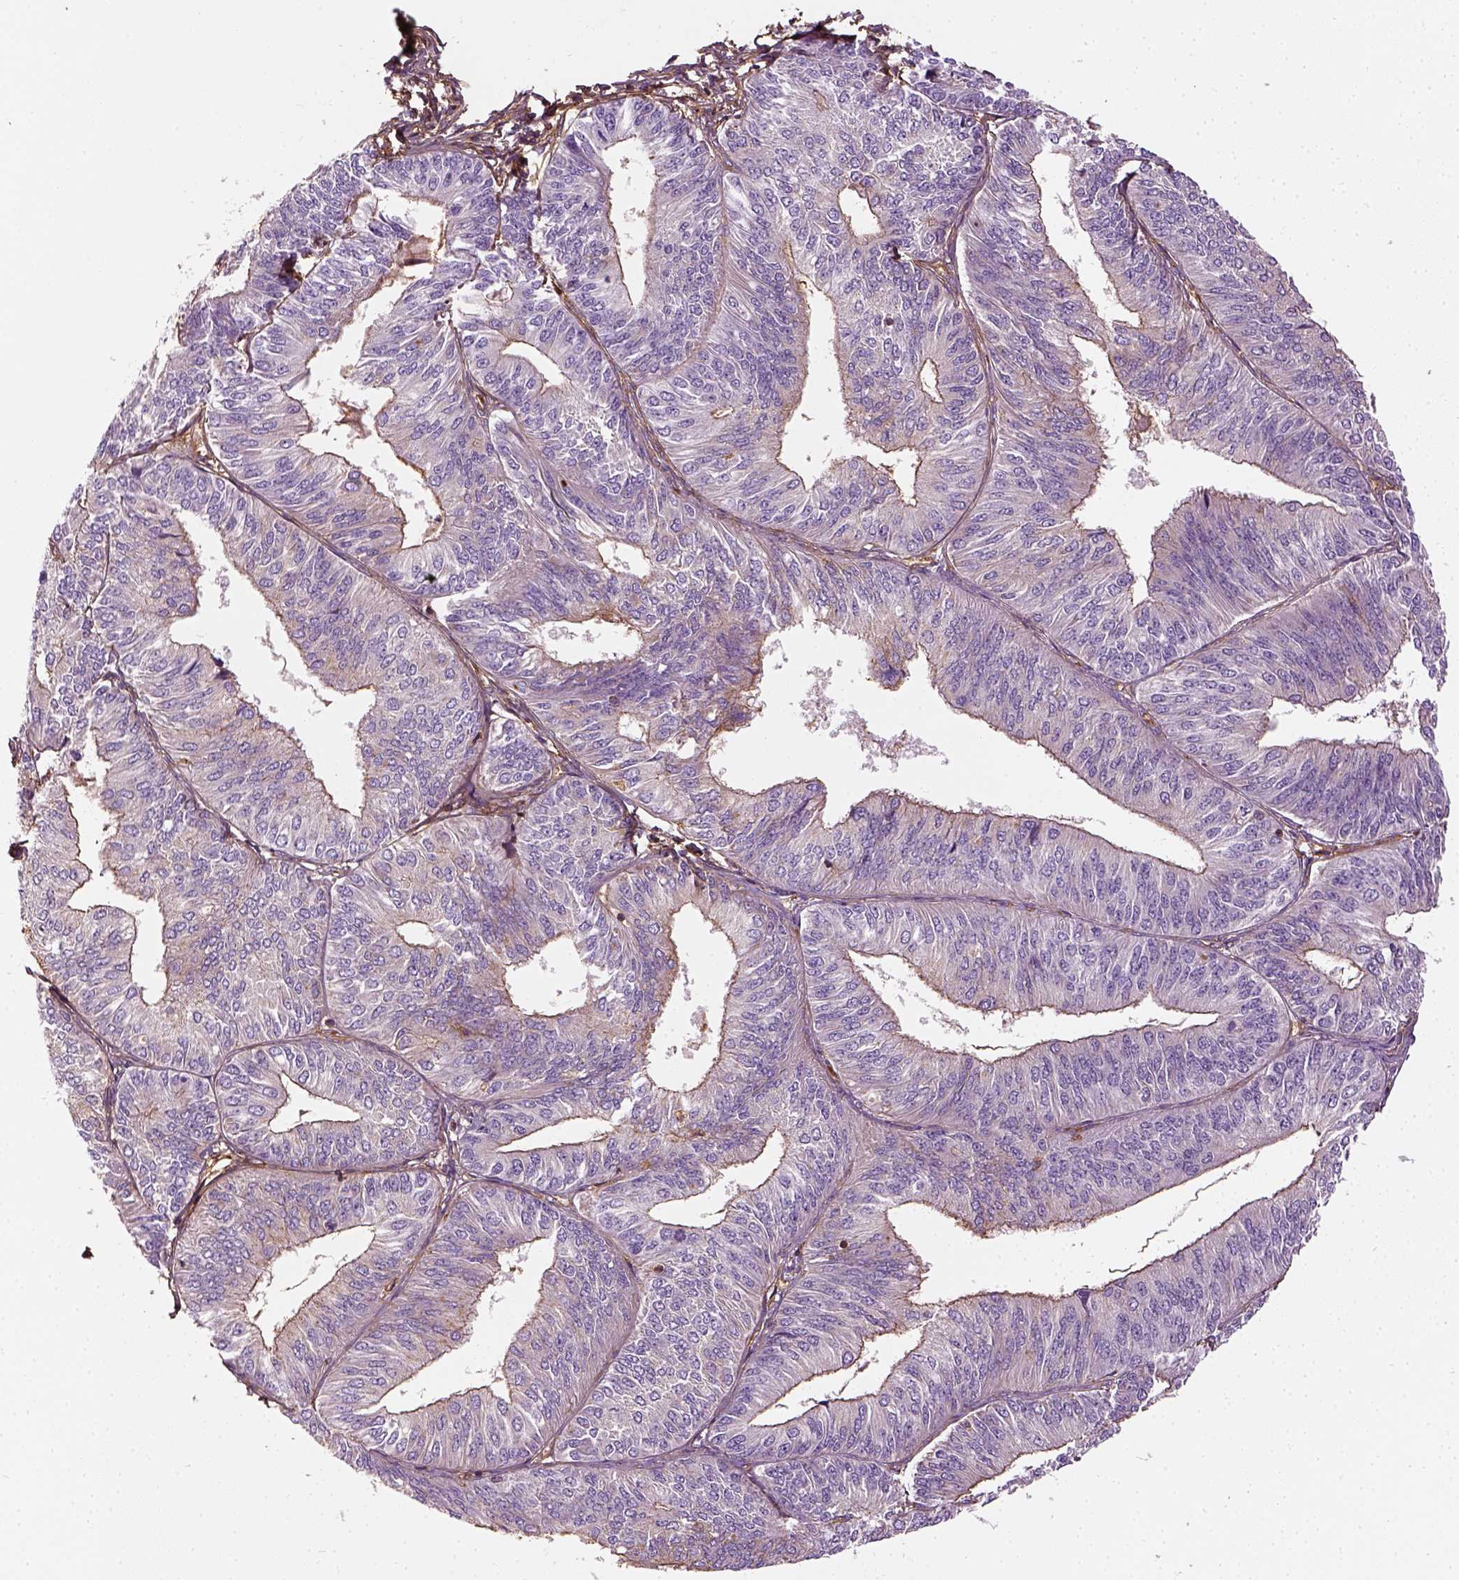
{"staining": {"intensity": "negative", "quantity": "none", "location": "none"}, "tissue": "endometrial cancer", "cell_type": "Tumor cells", "image_type": "cancer", "snomed": [{"axis": "morphology", "description": "Adenocarcinoma, NOS"}, {"axis": "topography", "description": "Endometrium"}], "caption": "IHC of human endometrial cancer exhibits no expression in tumor cells.", "gene": "COL6A2", "patient": {"sex": "female", "age": 58}}